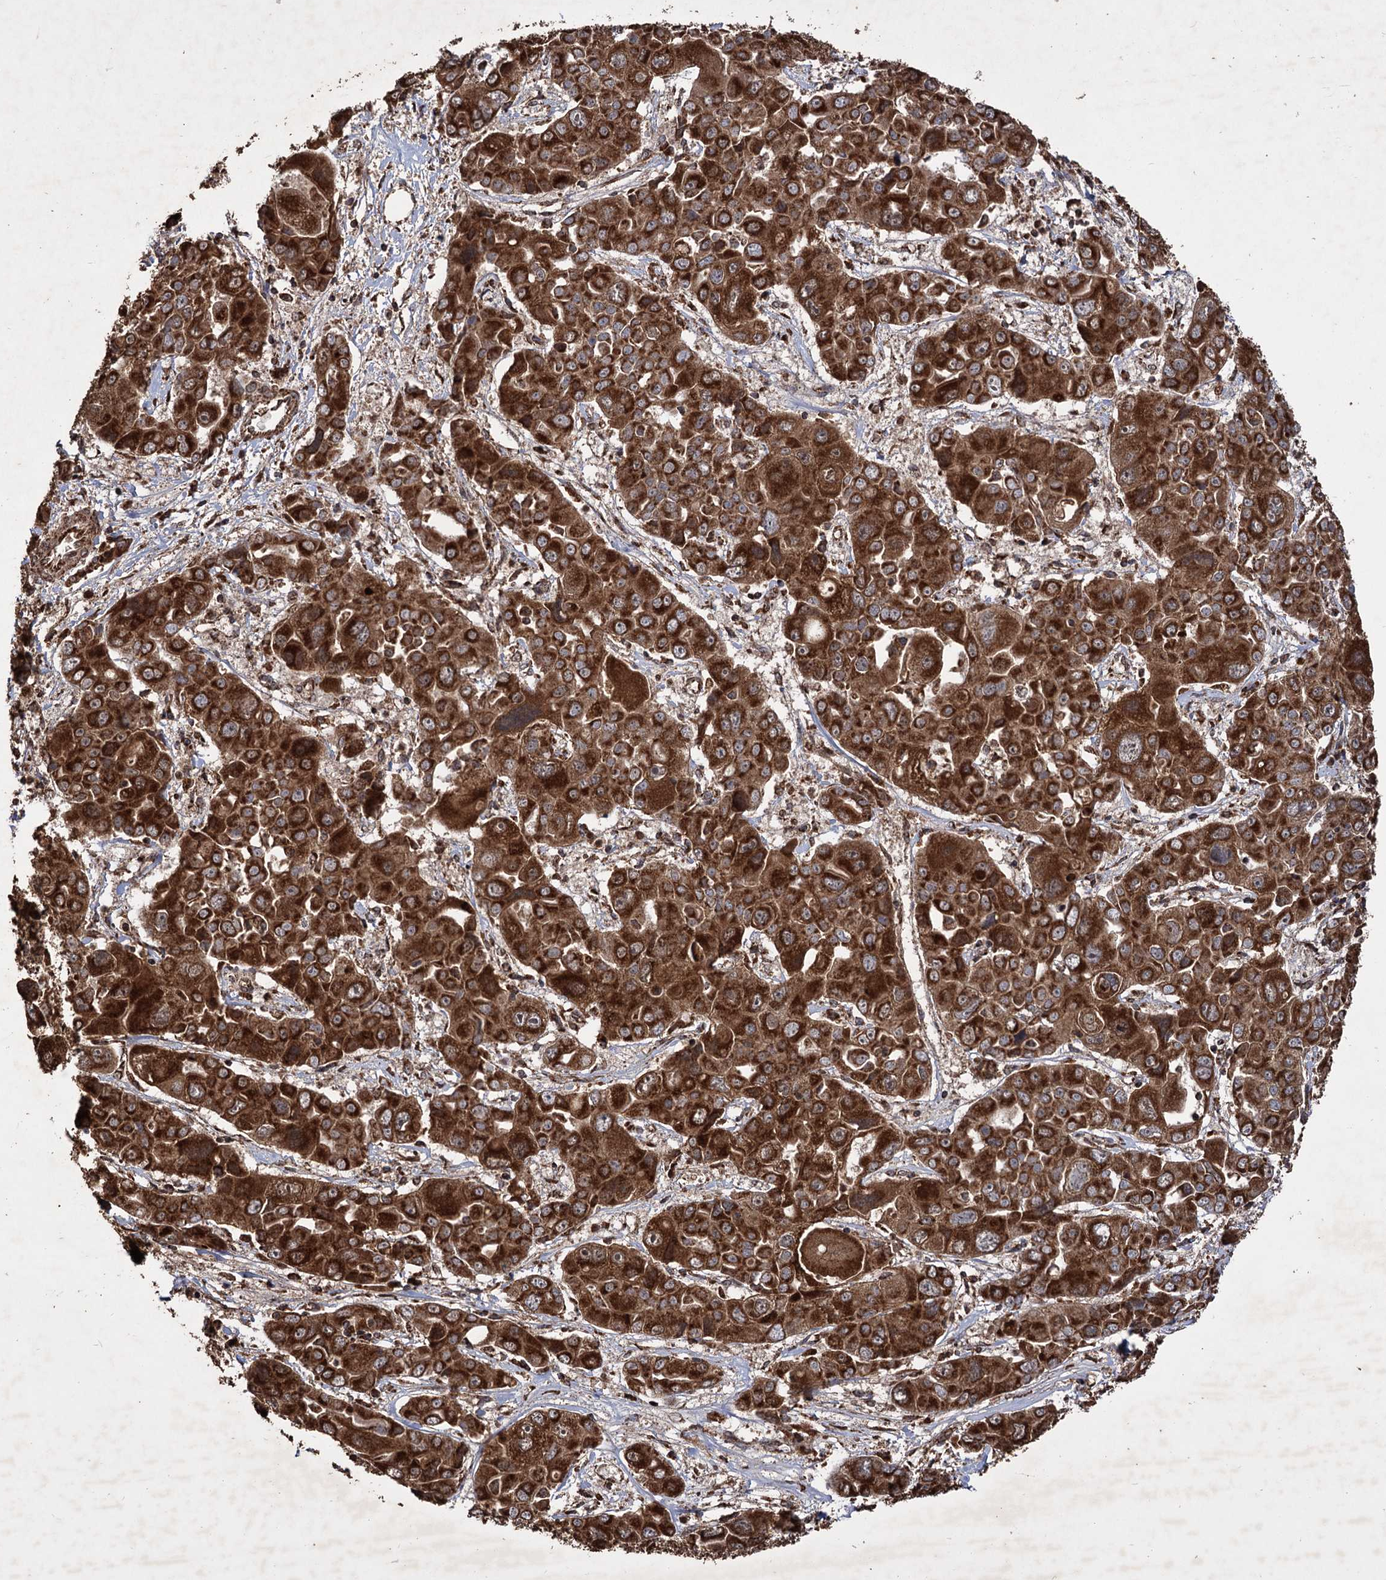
{"staining": {"intensity": "strong", "quantity": ">75%", "location": "cytoplasmic/membranous"}, "tissue": "liver cancer", "cell_type": "Tumor cells", "image_type": "cancer", "snomed": [{"axis": "morphology", "description": "Cholangiocarcinoma"}, {"axis": "topography", "description": "Liver"}], "caption": "Immunohistochemistry of human liver cancer reveals high levels of strong cytoplasmic/membranous positivity in about >75% of tumor cells.", "gene": "IPO4", "patient": {"sex": "male", "age": 67}}